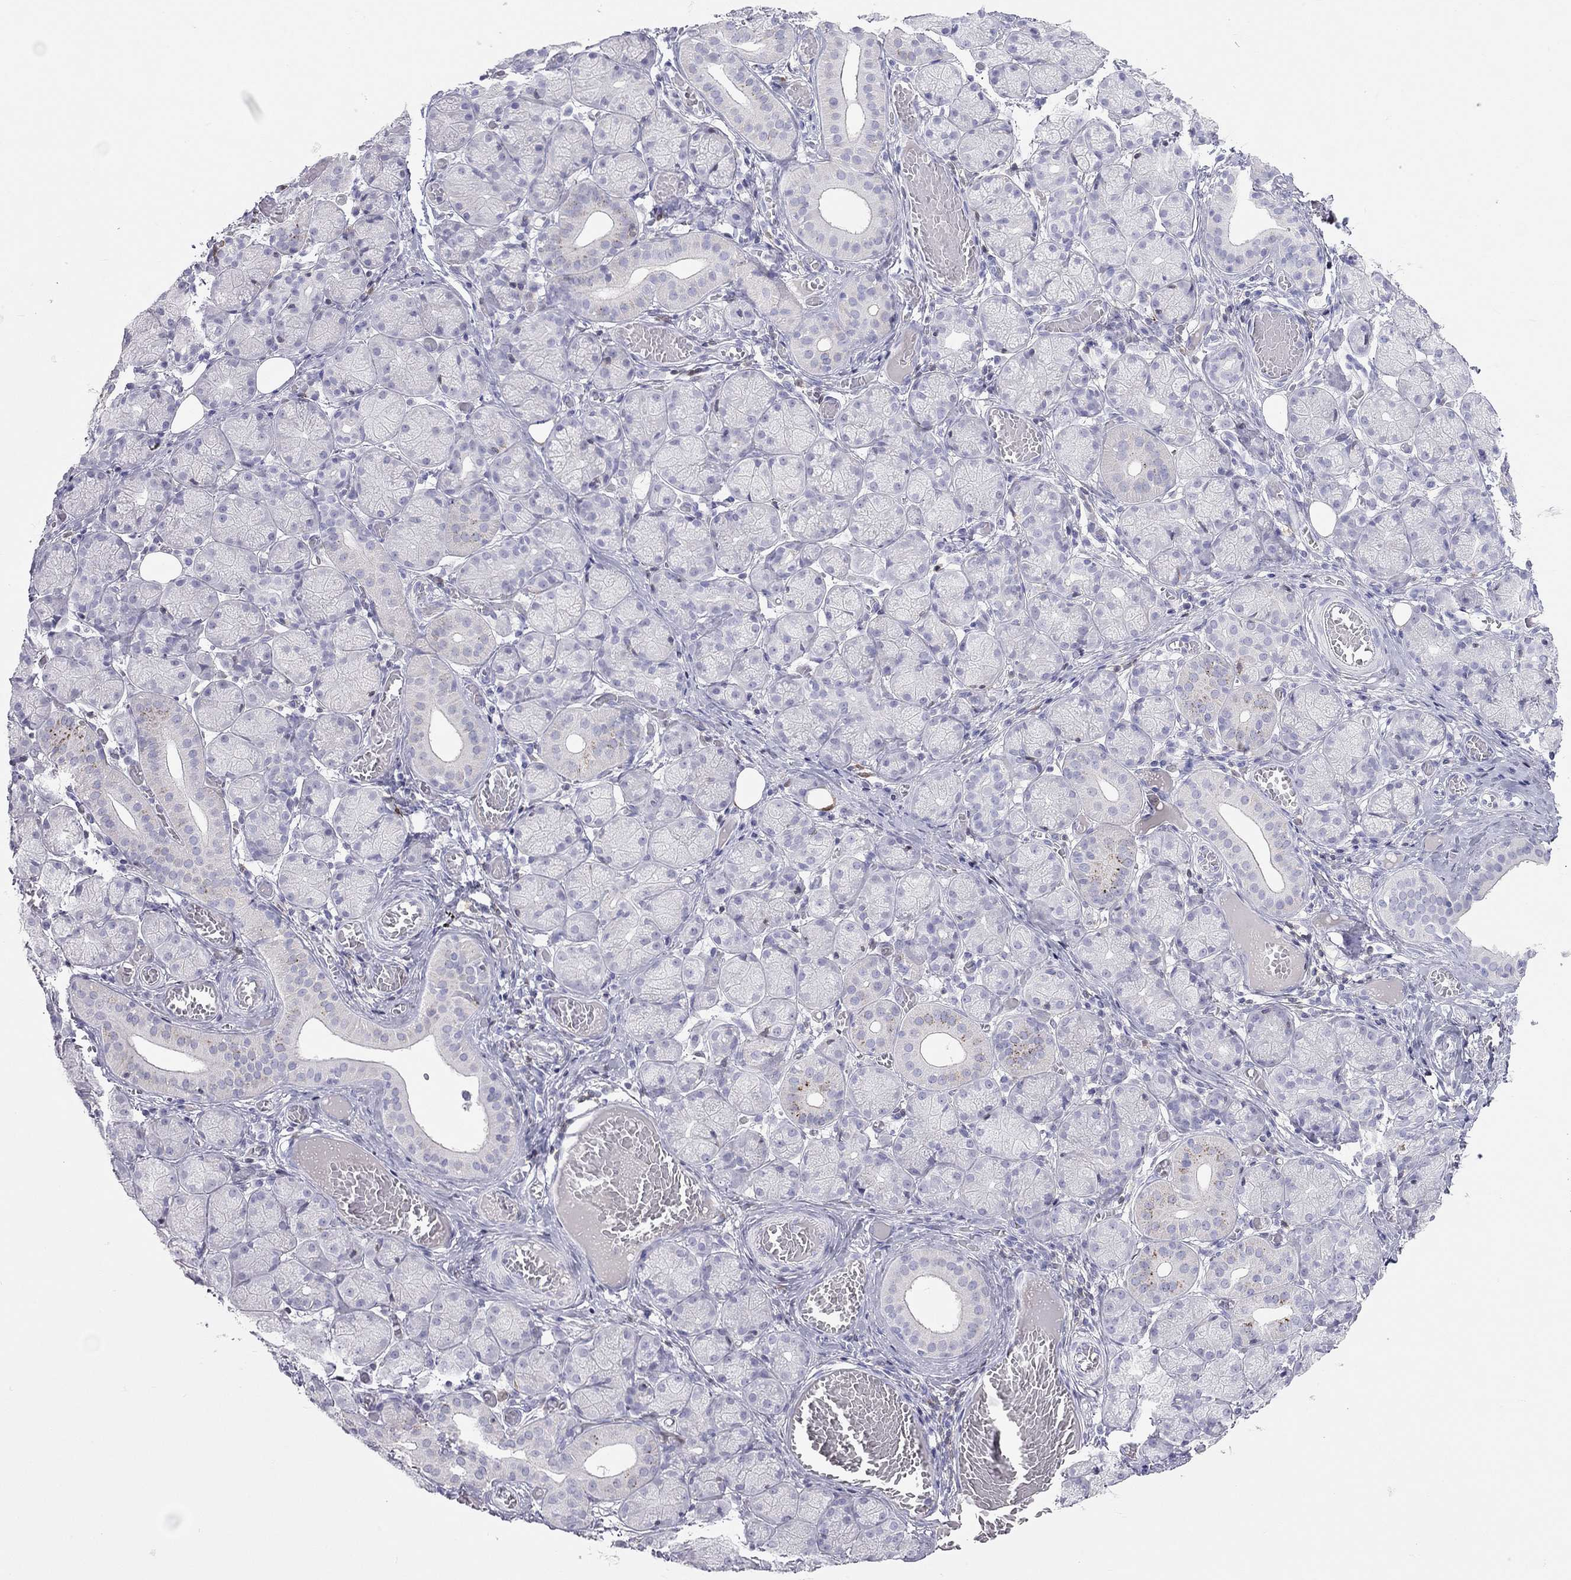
{"staining": {"intensity": "negative", "quantity": "none", "location": "none"}, "tissue": "salivary gland", "cell_type": "Glandular cells", "image_type": "normal", "snomed": [{"axis": "morphology", "description": "Normal tissue, NOS"}, {"axis": "topography", "description": "Salivary gland"}, {"axis": "topography", "description": "Peripheral nerve tissue"}], "caption": "Human salivary gland stained for a protein using immunohistochemistry demonstrates no expression in glandular cells.", "gene": "SH2D2A", "patient": {"sex": "female", "age": 24}}